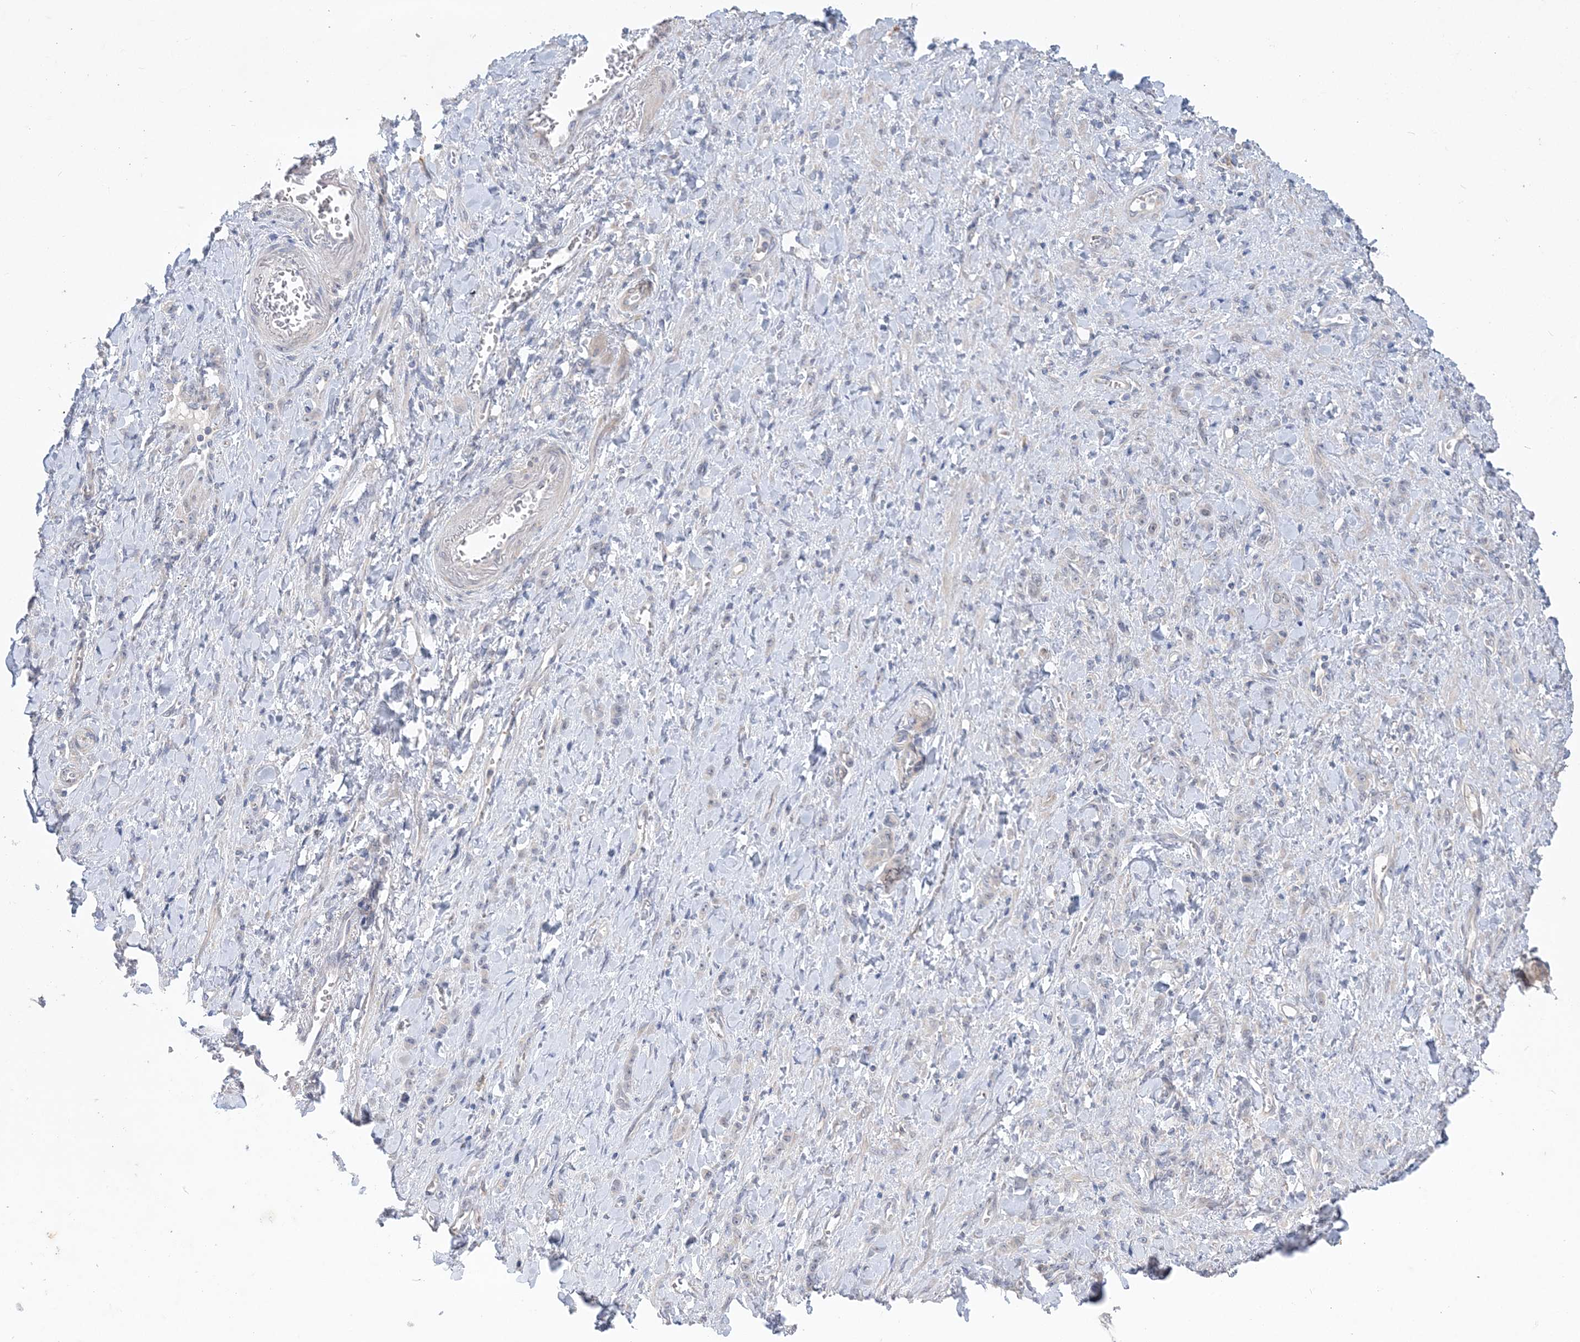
{"staining": {"intensity": "negative", "quantity": "none", "location": "none"}, "tissue": "stomach cancer", "cell_type": "Tumor cells", "image_type": "cancer", "snomed": [{"axis": "morphology", "description": "Normal tissue, NOS"}, {"axis": "morphology", "description": "Adenocarcinoma, NOS"}, {"axis": "topography", "description": "Stomach"}], "caption": "Protein analysis of adenocarcinoma (stomach) demonstrates no significant positivity in tumor cells.", "gene": "ANKRD35", "patient": {"sex": "male", "age": 82}}